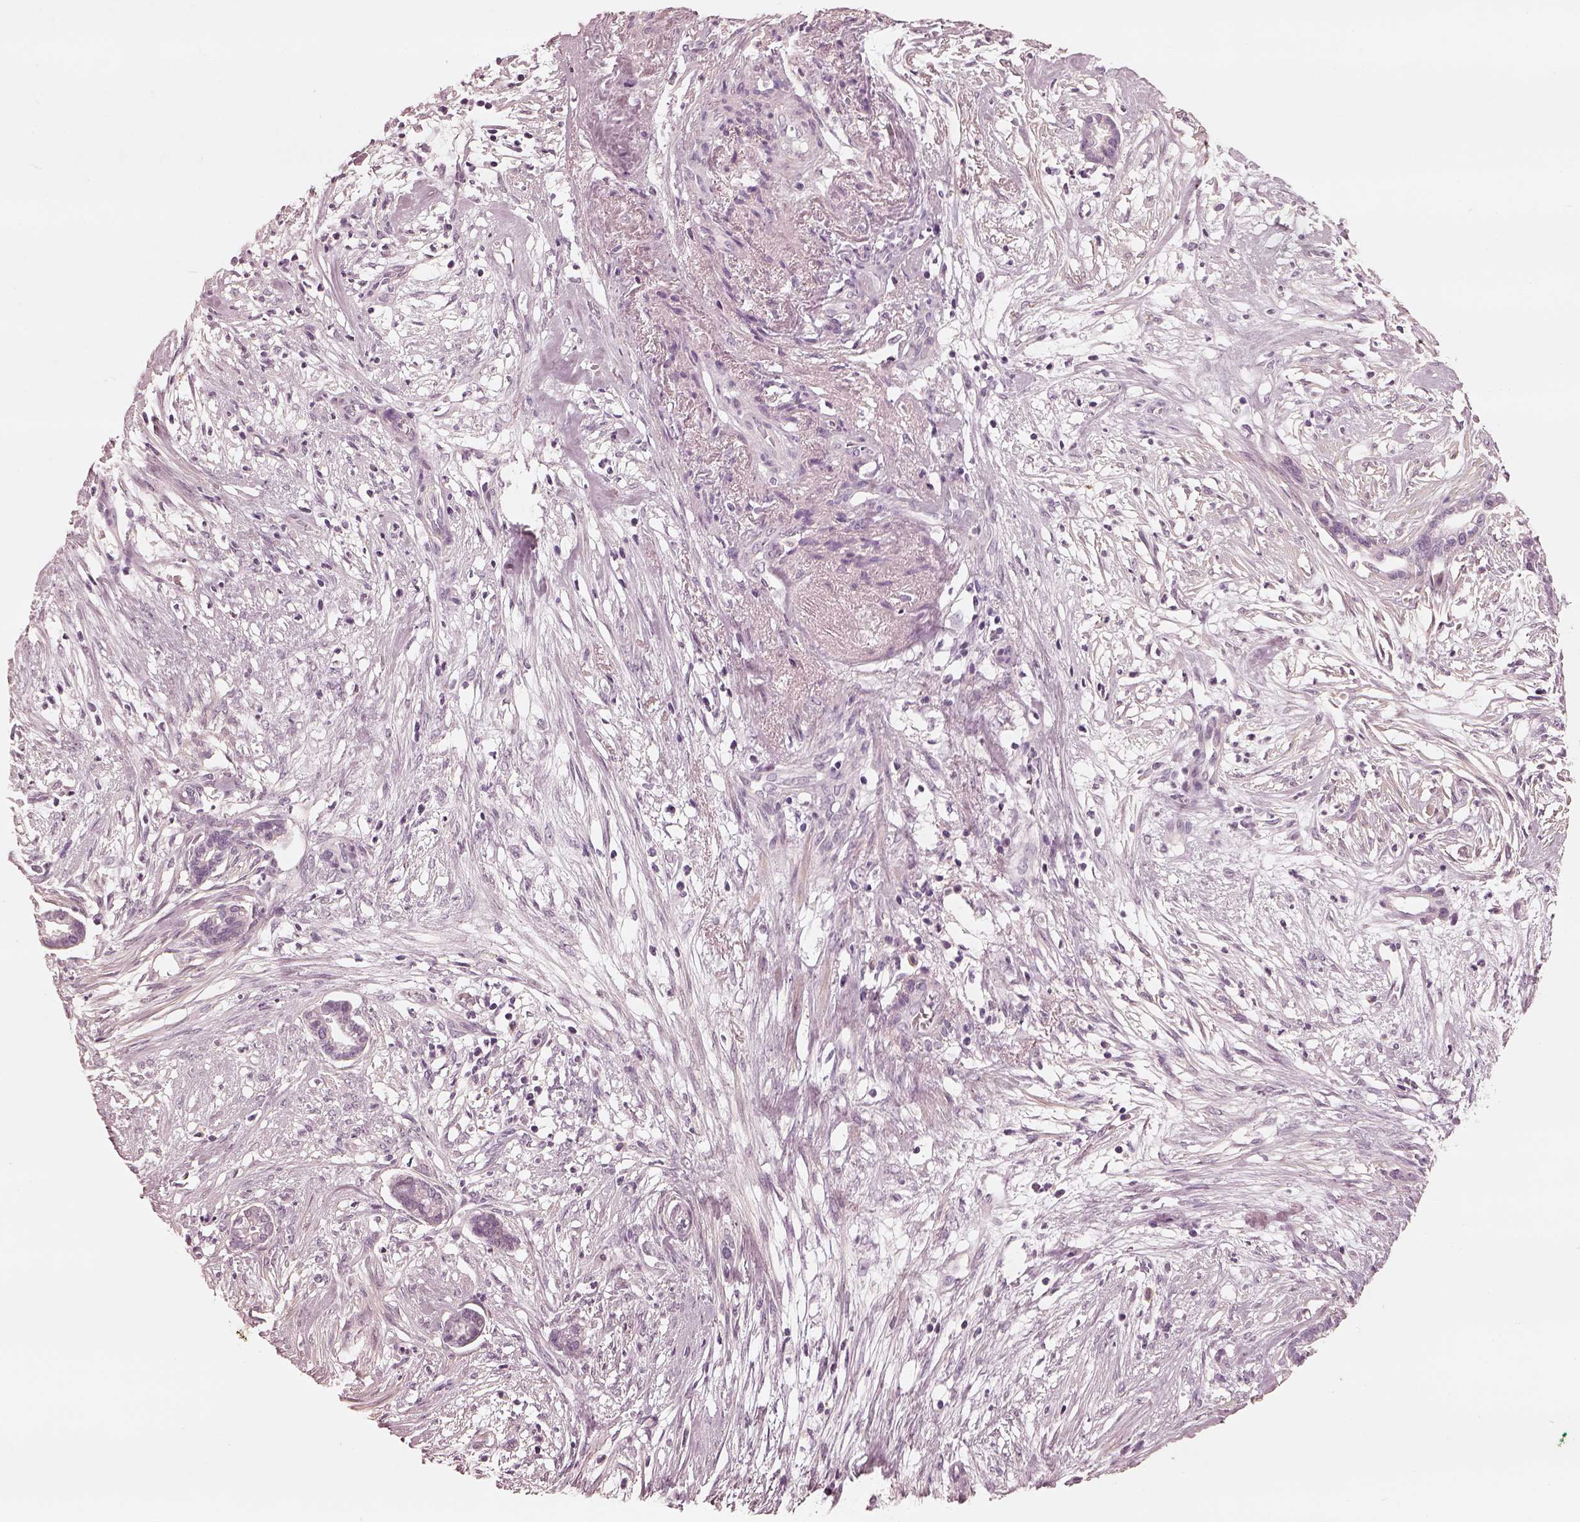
{"staining": {"intensity": "negative", "quantity": "none", "location": "none"}, "tissue": "cervical cancer", "cell_type": "Tumor cells", "image_type": "cancer", "snomed": [{"axis": "morphology", "description": "Adenocarcinoma, NOS"}, {"axis": "topography", "description": "Cervix"}], "caption": "Cervical adenocarcinoma was stained to show a protein in brown. There is no significant positivity in tumor cells. Brightfield microscopy of immunohistochemistry stained with DAB (3,3'-diaminobenzidine) (brown) and hematoxylin (blue), captured at high magnification.", "gene": "ADRB3", "patient": {"sex": "female", "age": 62}}